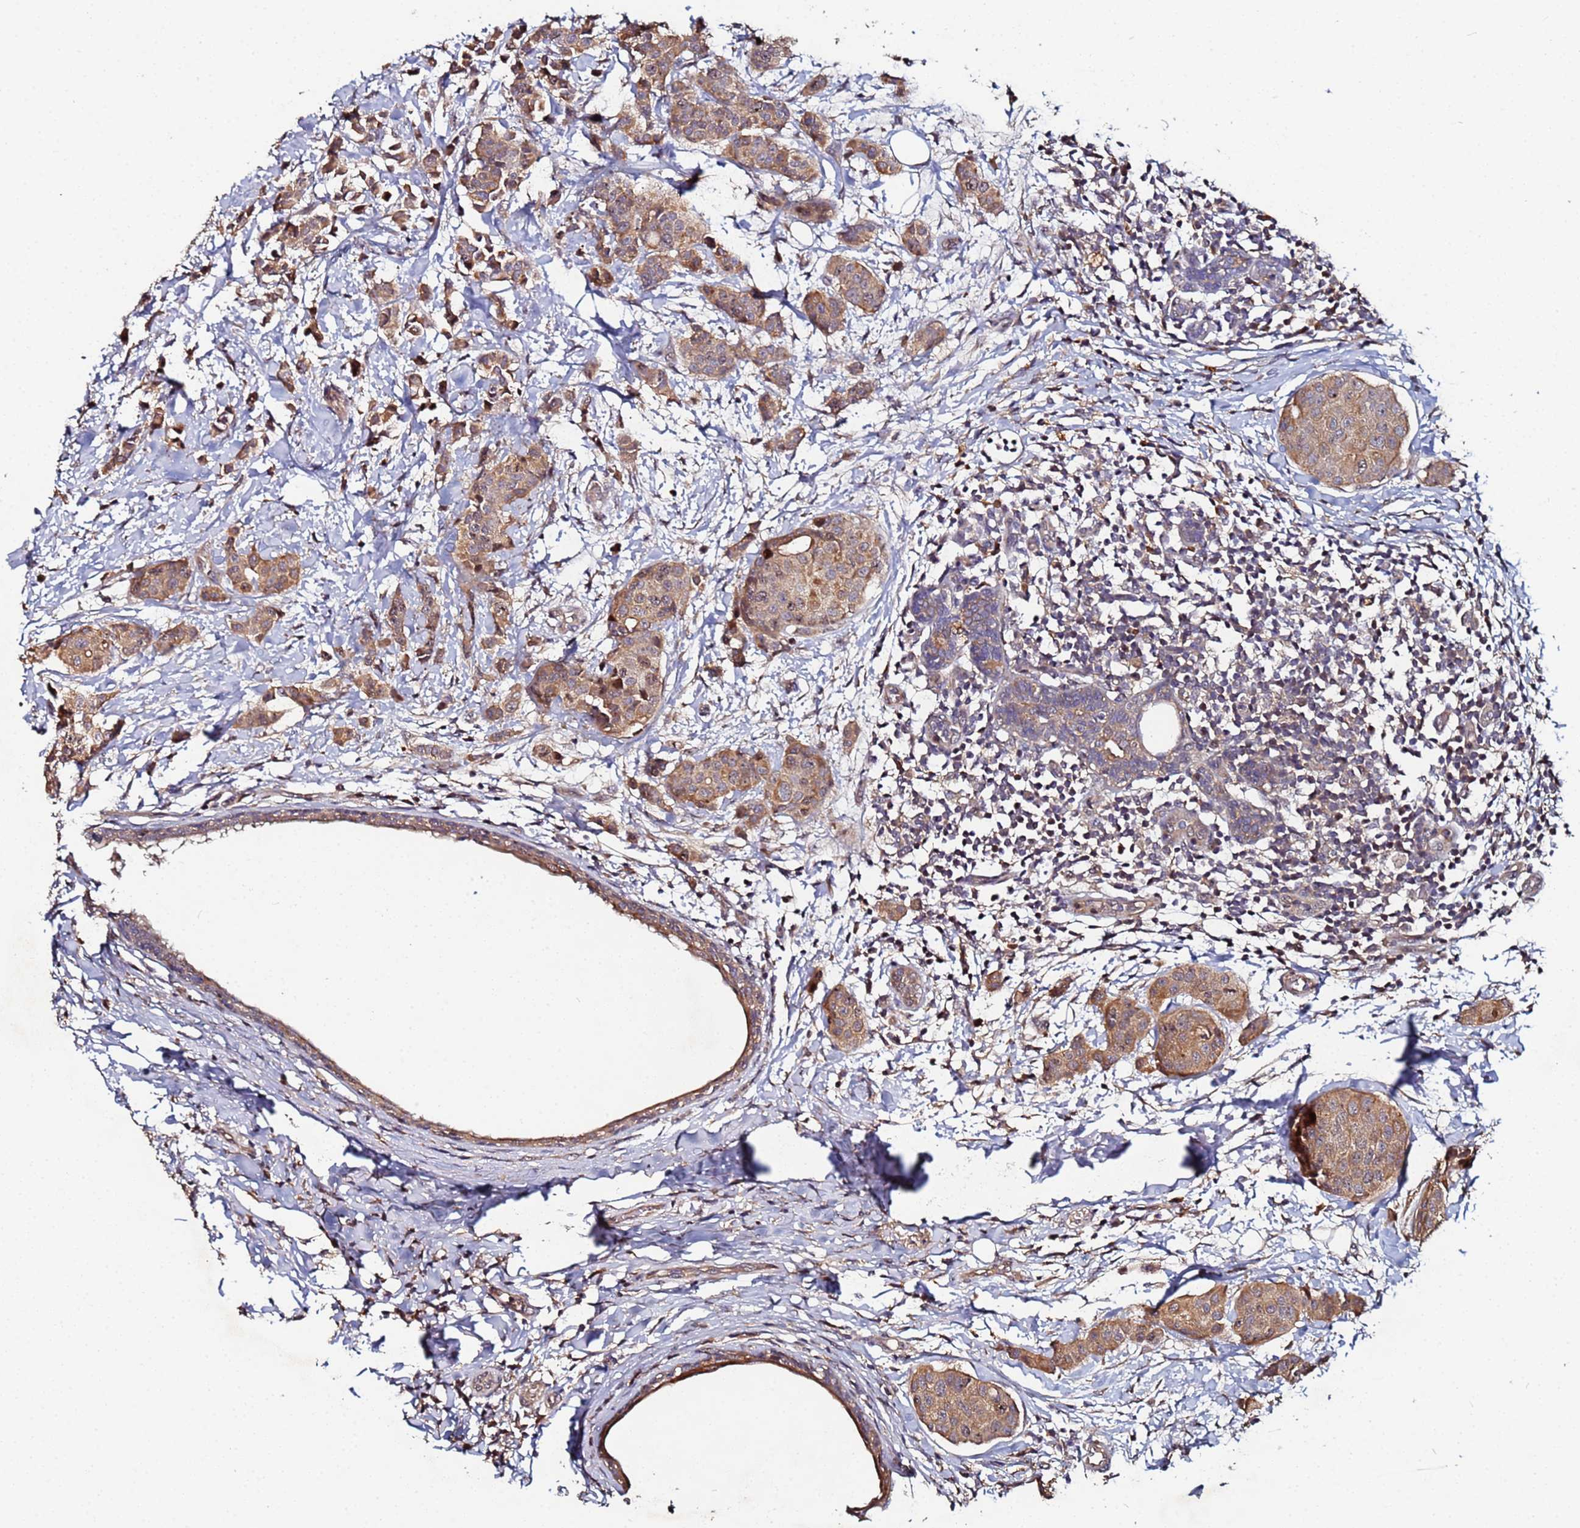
{"staining": {"intensity": "moderate", "quantity": ">75%", "location": "cytoplasmic/membranous,nuclear"}, "tissue": "breast cancer", "cell_type": "Tumor cells", "image_type": "cancer", "snomed": [{"axis": "morphology", "description": "Duct carcinoma"}, {"axis": "topography", "description": "Breast"}], "caption": "Breast cancer stained with a protein marker exhibits moderate staining in tumor cells.", "gene": "OSER1", "patient": {"sex": "female", "age": 40}}